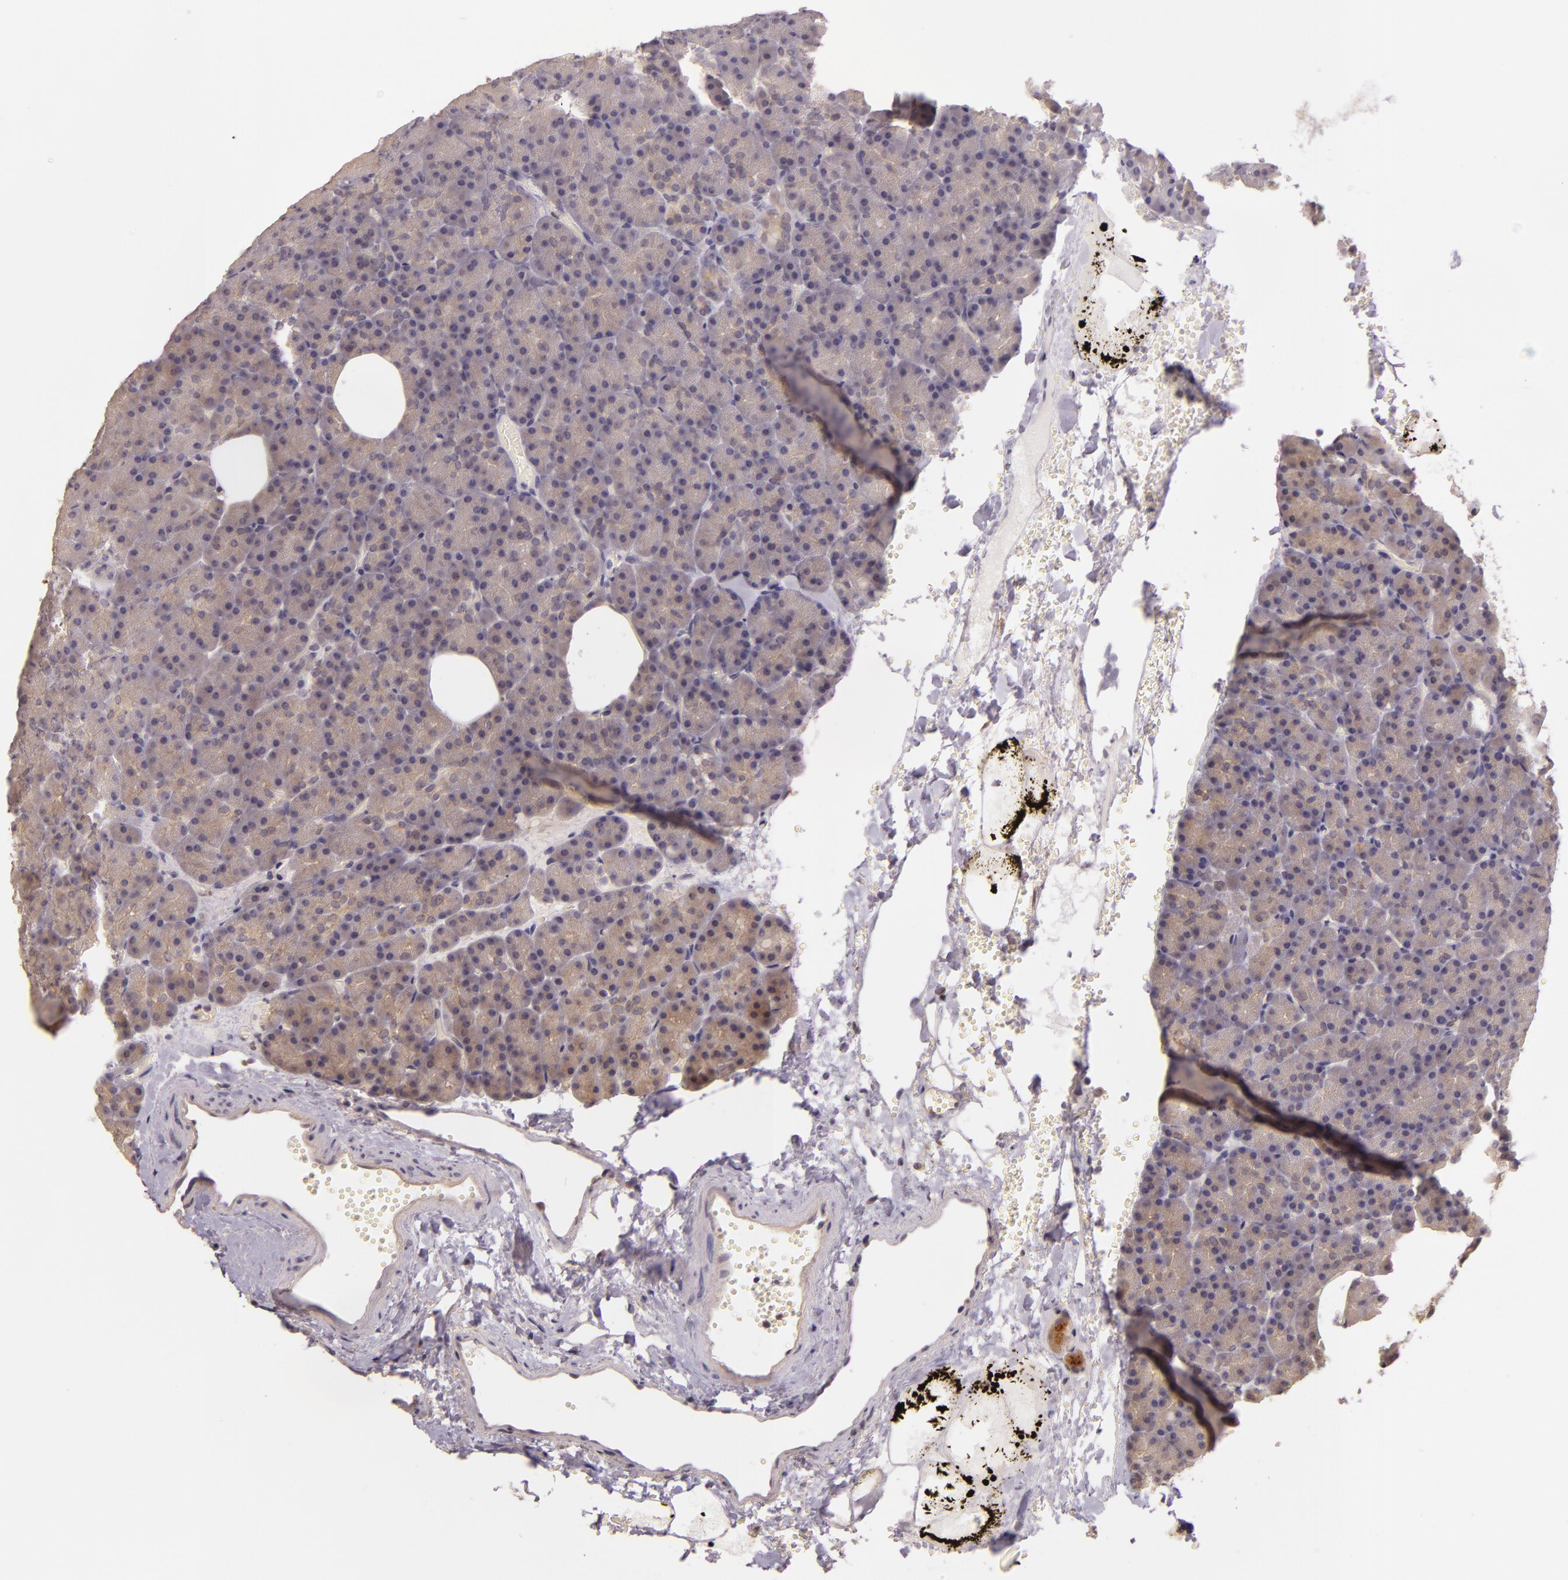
{"staining": {"intensity": "weak", "quantity": ">75%", "location": "cytoplasmic/membranous"}, "tissue": "pancreas", "cell_type": "Exocrine glandular cells", "image_type": "normal", "snomed": [{"axis": "morphology", "description": "Normal tissue, NOS"}, {"axis": "topography", "description": "Pancreas"}], "caption": "Protein analysis of unremarkable pancreas shows weak cytoplasmic/membranous staining in approximately >75% of exocrine glandular cells.", "gene": "ARMH4", "patient": {"sex": "female", "age": 35}}